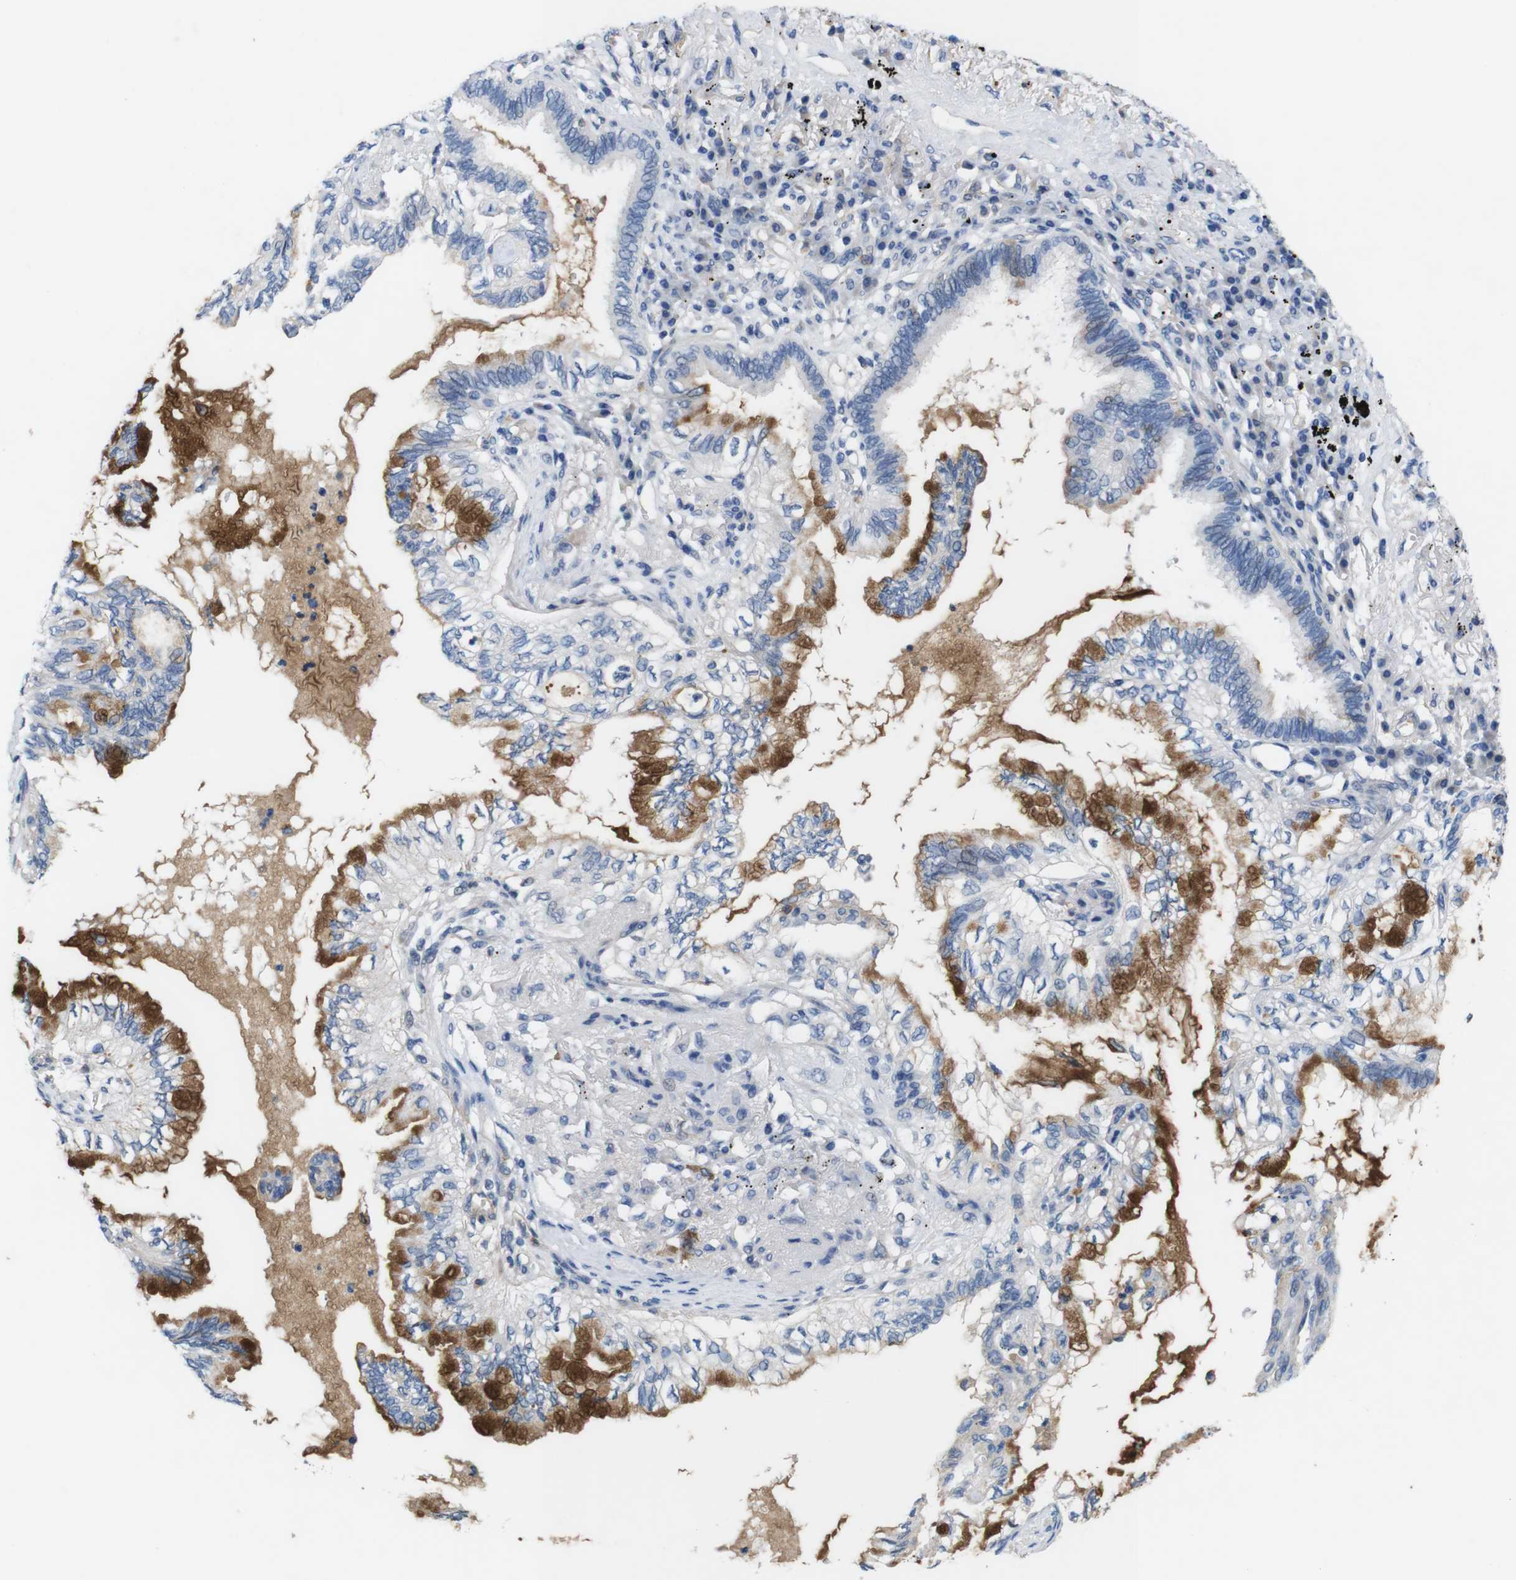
{"staining": {"intensity": "moderate", "quantity": "25%-75%", "location": "cytoplasmic/membranous"}, "tissue": "lung cancer", "cell_type": "Tumor cells", "image_type": "cancer", "snomed": [{"axis": "morphology", "description": "Normal tissue, NOS"}, {"axis": "morphology", "description": "Adenocarcinoma, NOS"}, {"axis": "topography", "description": "Bronchus"}, {"axis": "topography", "description": "Lung"}], "caption": "Adenocarcinoma (lung) tissue reveals moderate cytoplasmic/membranous expression in approximately 25%-75% of tumor cells, visualized by immunohistochemistry.", "gene": "C1RL", "patient": {"sex": "female", "age": 70}}